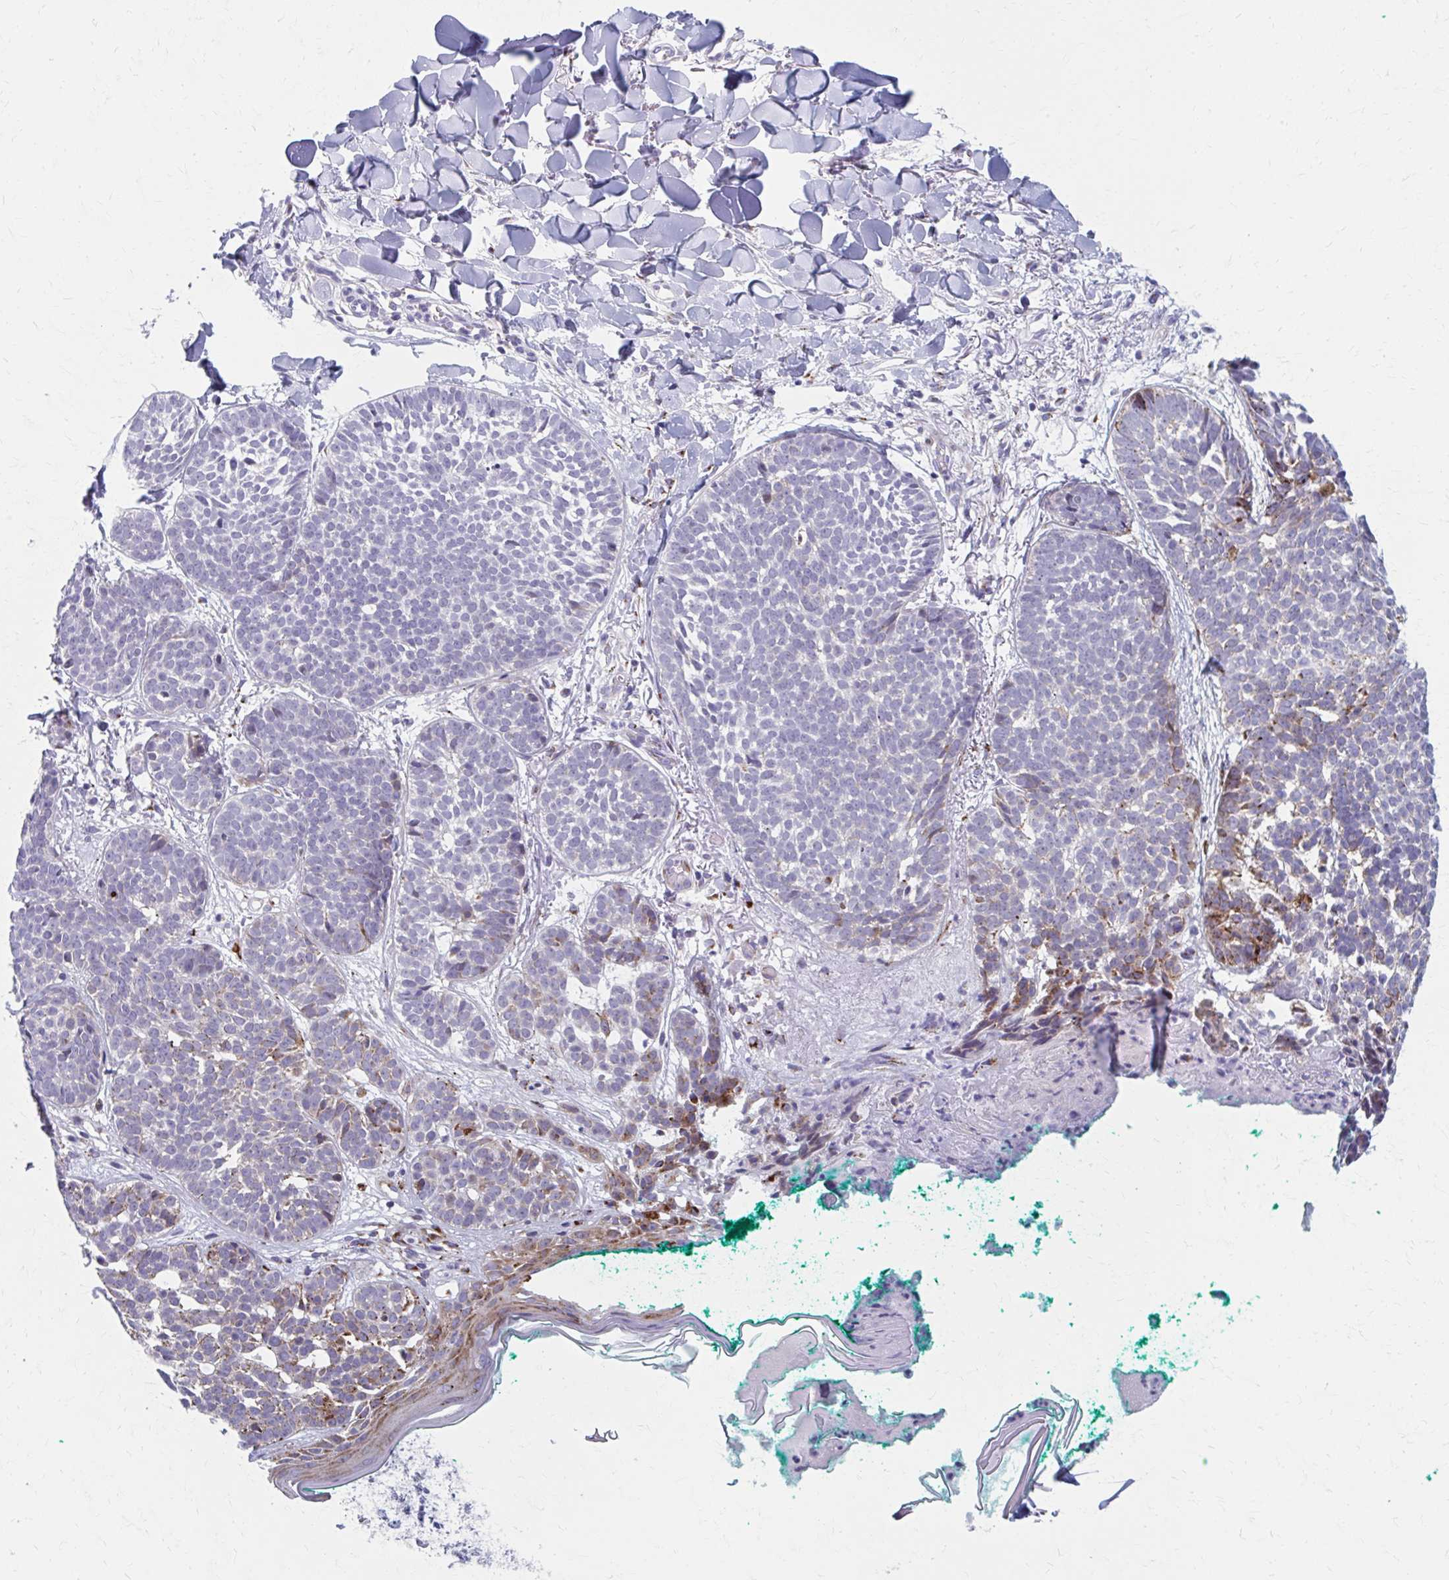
{"staining": {"intensity": "moderate", "quantity": "<25%", "location": "cytoplasmic/membranous"}, "tissue": "skin cancer", "cell_type": "Tumor cells", "image_type": "cancer", "snomed": [{"axis": "morphology", "description": "Basal cell carcinoma"}, {"axis": "topography", "description": "Skin"}, {"axis": "topography", "description": "Skin of neck"}, {"axis": "topography", "description": "Skin of shoulder"}, {"axis": "topography", "description": "Skin of back"}], "caption": "Skin basal cell carcinoma was stained to show a protein in brown. There is low levels of moderate cytoplasmic/membranous positivity in about <25% of tumor cells. (DAB IHC with brightfield microscopy, high magnification).", "gene": "OLFM2", "patient": {"sex": "male", "age": 80}}